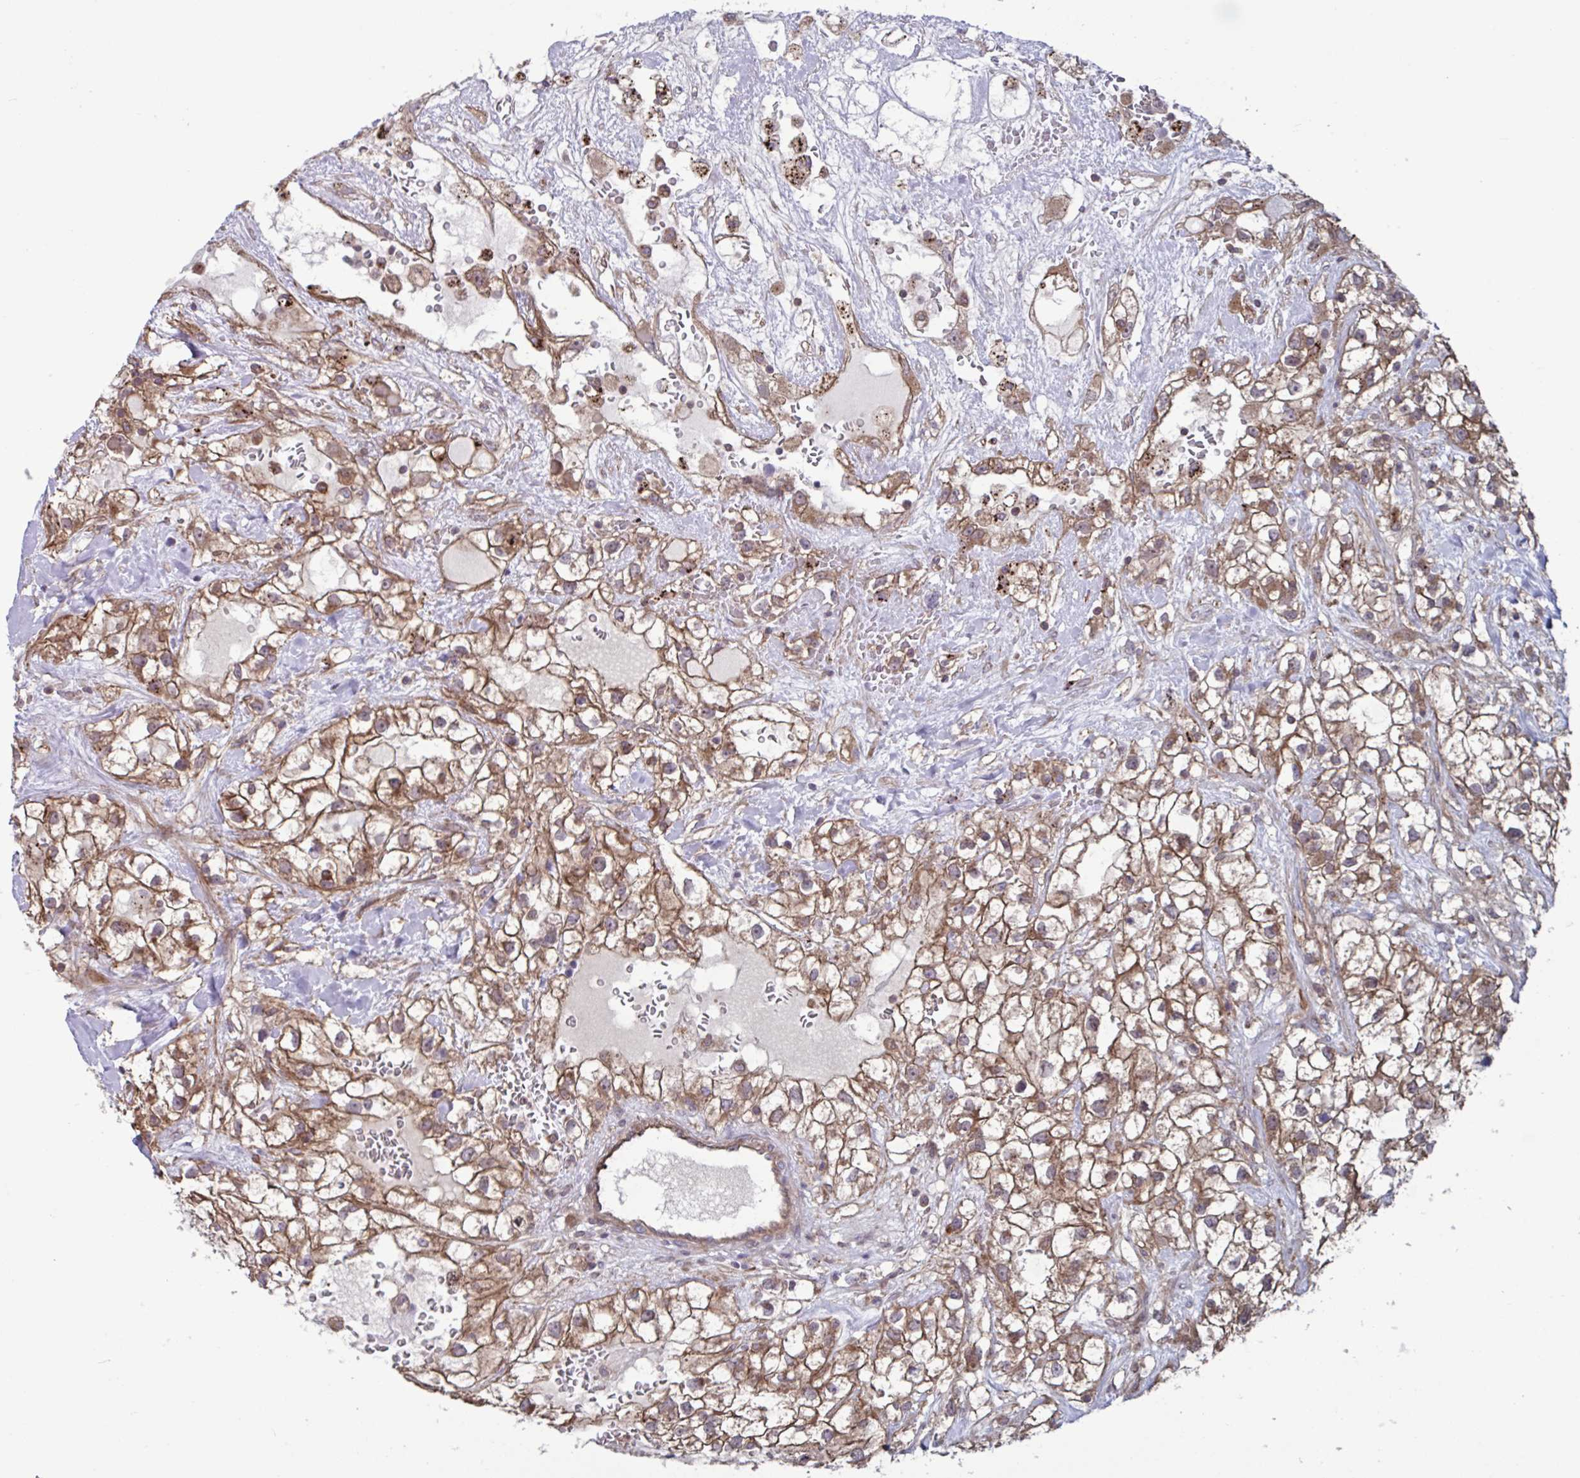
{"staining": {"intensity": "moderate", "quantity": ">75%", "location": "cytoplasmic/membranous"}, "tissue": "renal cancer", "cell_type": "Tumor cells", "image_type": "cancer", "snomed": [{"axis": "morphology", "description": "Adenocarcinoma, NOS"}, {"axis": "topography", "description": "Kidney"}], "caption": "Approximately >75% of tumor cells in human renal adenocarcinoma exhibit moderate cytoplasmic/membranous protein staining as visualized by brown immunohistochemical staining.", "gene": "GLTP", "patient": {"sex": "male", "age": 59}}